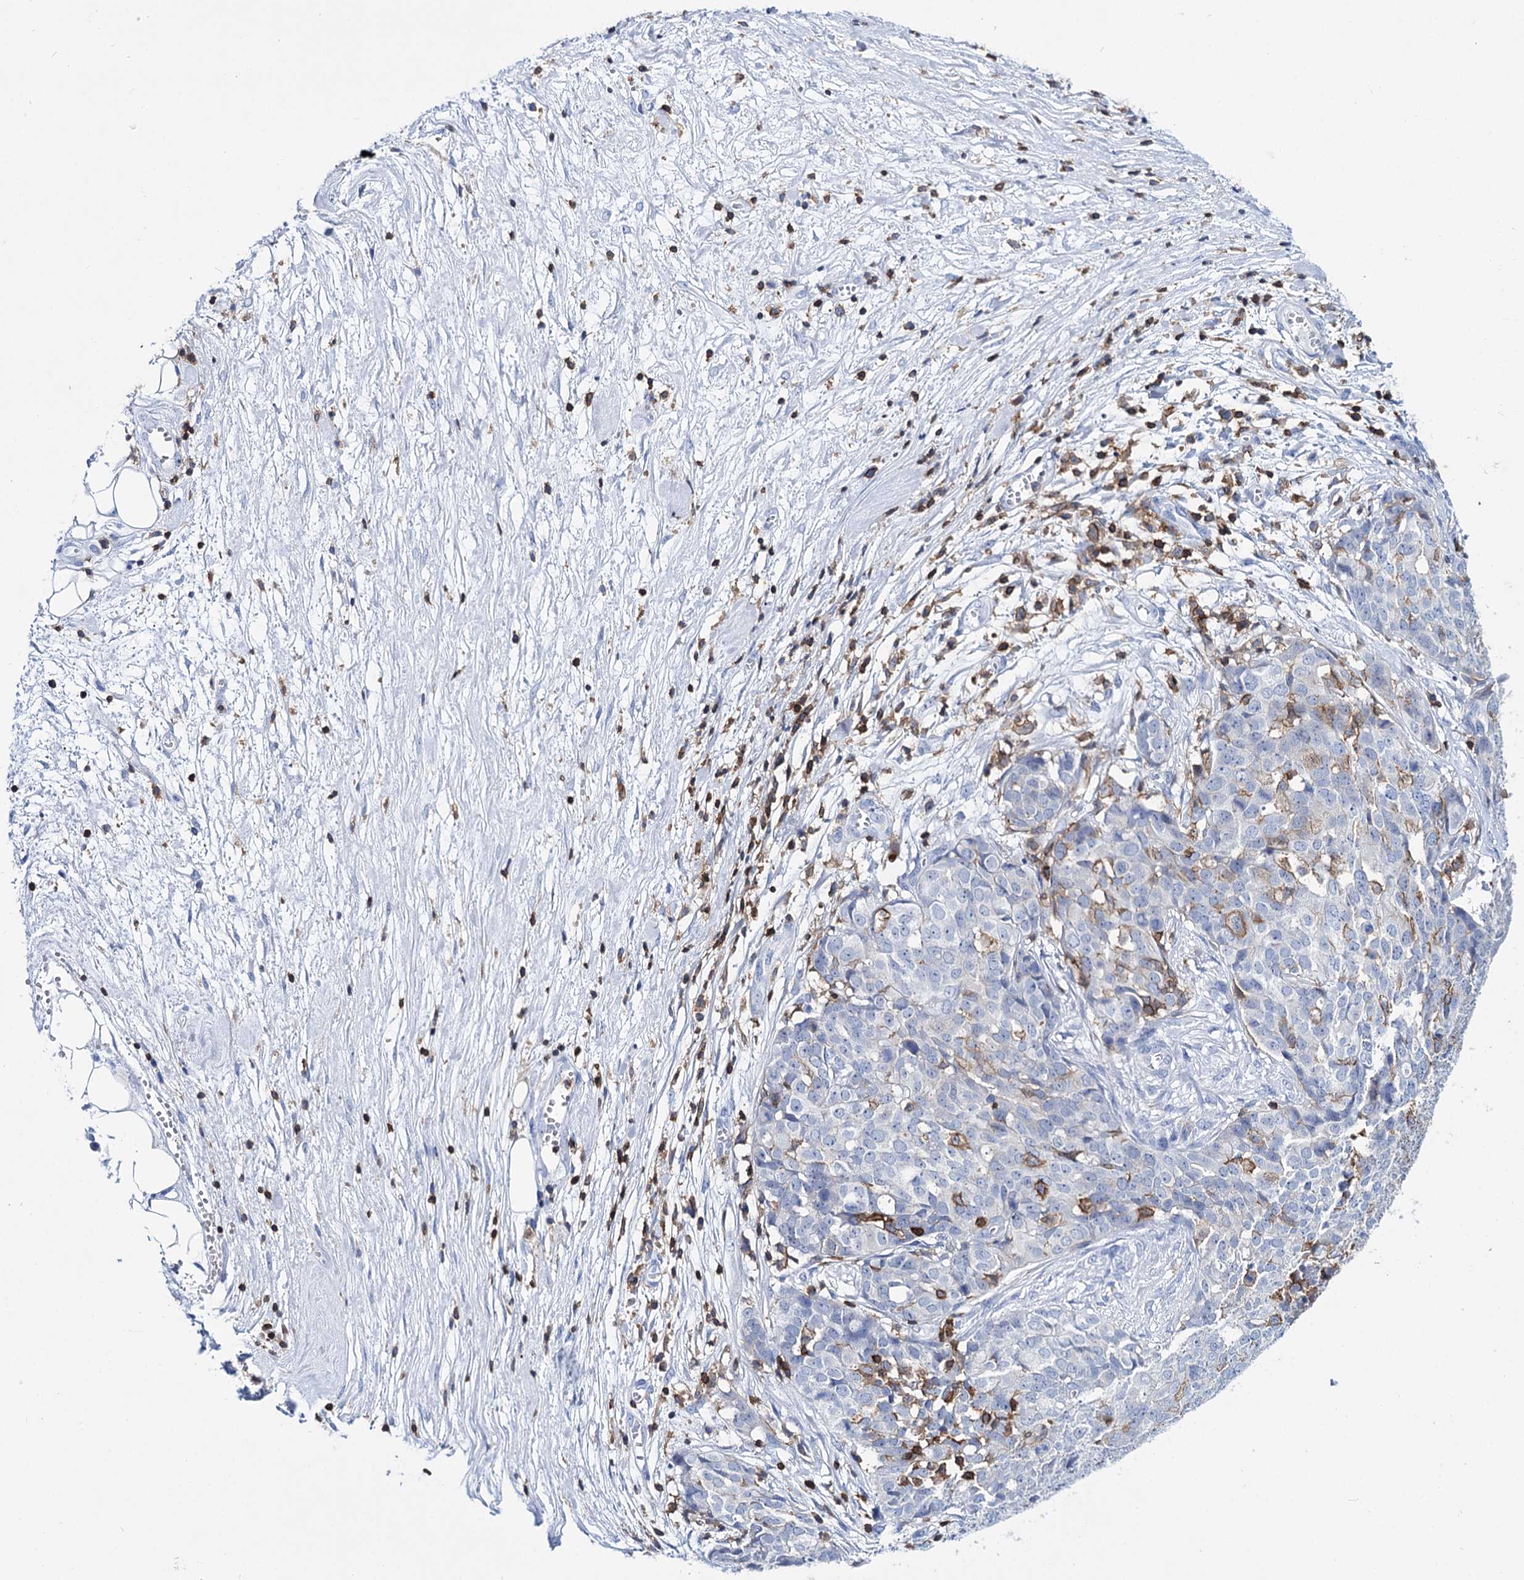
{"staining": {"intensity": "negative", "quantity": "none", "location": "none"}, "tissue": "ovarian cancer", "cell_type": "Tumor cells", "image_type": "cancer", "snomed": [{"axis": "morphology", "description": "Cystadenocarcinoma, serous, NOS"}, {"axis": "topography", "description": "Soft tissue"}, {"axis": "topography", "description": "Ovary"}], "caption": "A micrograph of human ovarian cancer is negative for staining in tumor cells.", "gene": "DEF6", "patient": {"sex": "female", "age": 57}}